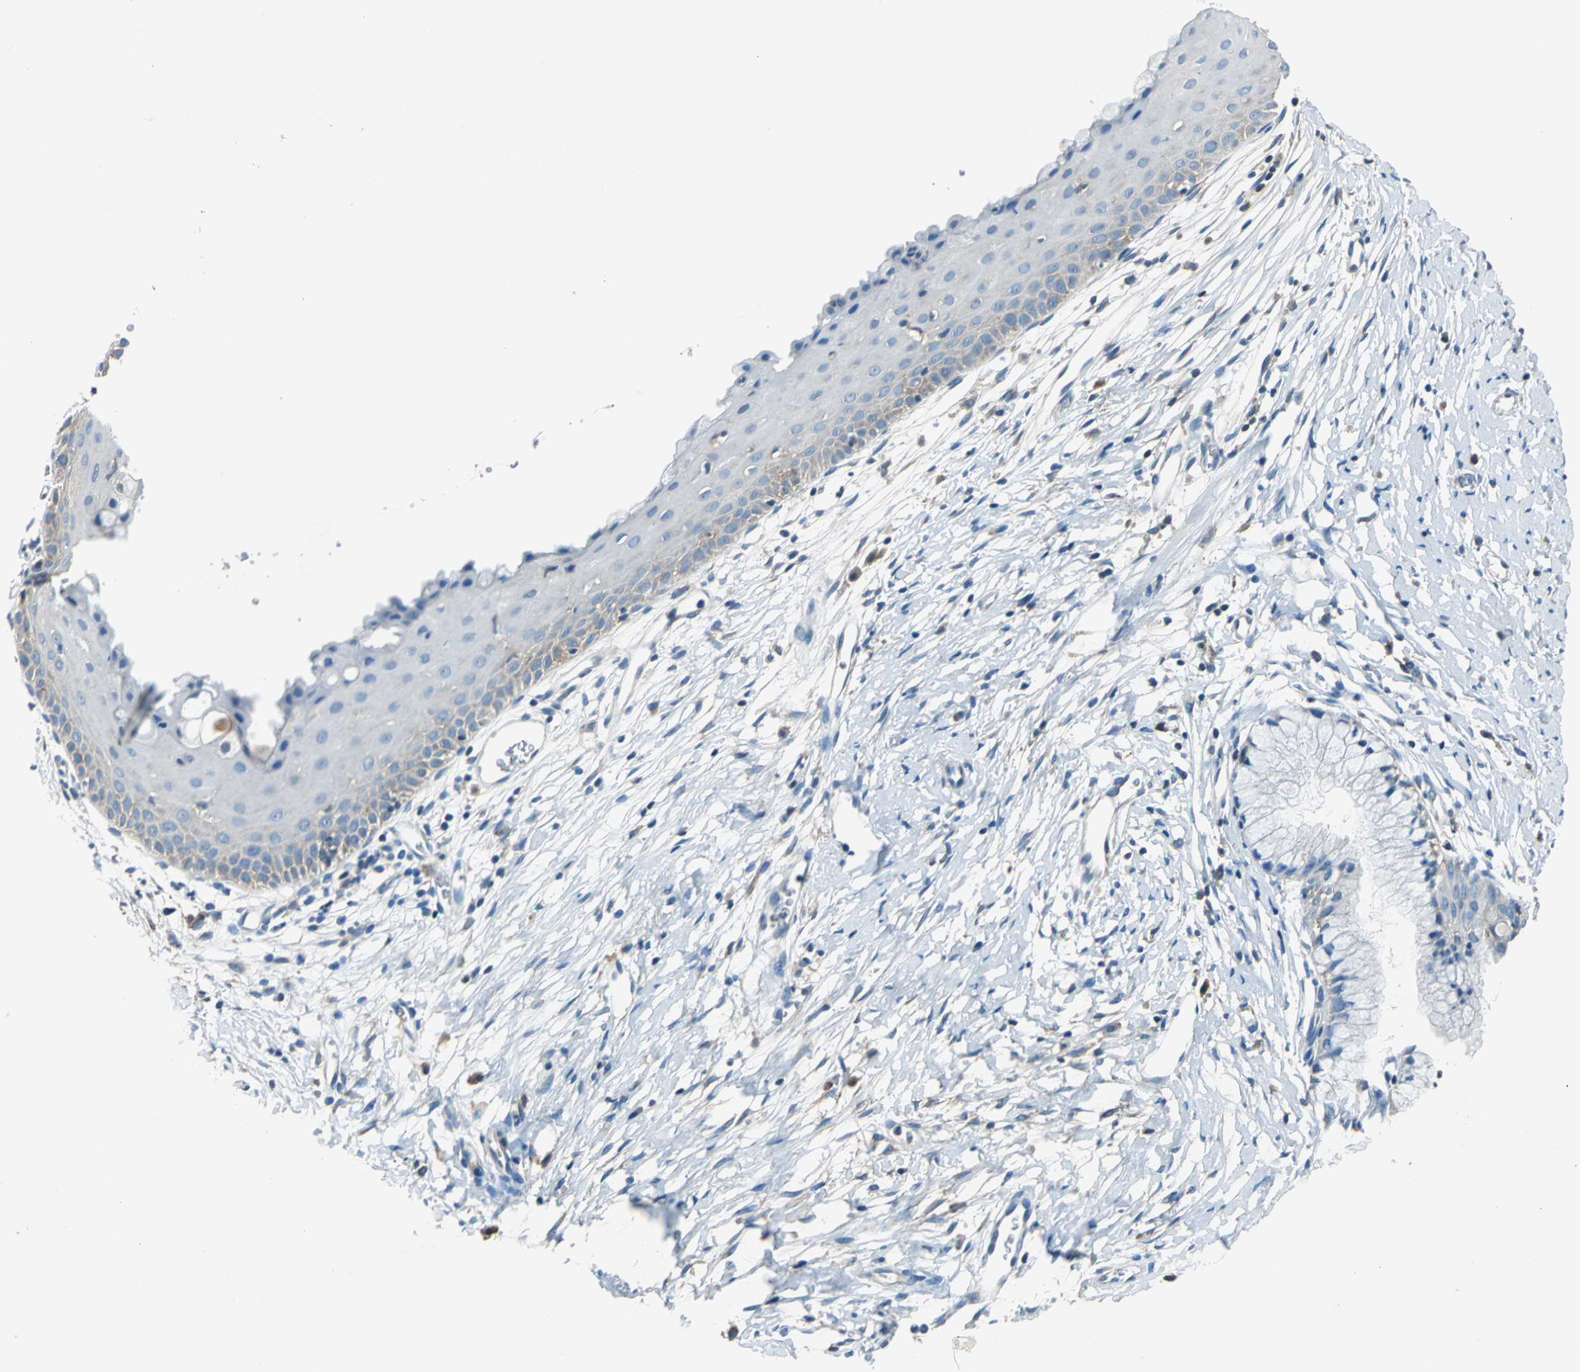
{"staining": {"intensity": "weak", "quantity": "<25%", "location": "cytoplasmic/membranous"}, "tissue": "cervix", "cell_type": "Glandular cells", "image_type": "normal", "snomed": [{"axis": "morphology", "description": "Normal tissue, NOS"}, {"axis": "topography", "description": "Cervix"}], "caption": "Benign cervix was stained to show a protein in brown. There is no significant staining in glandular cells. (DAB immunohistochemistry (IHC), high magnification).", "gene": "PRKCA", "patient": {"sex": "female", "age": 39}}